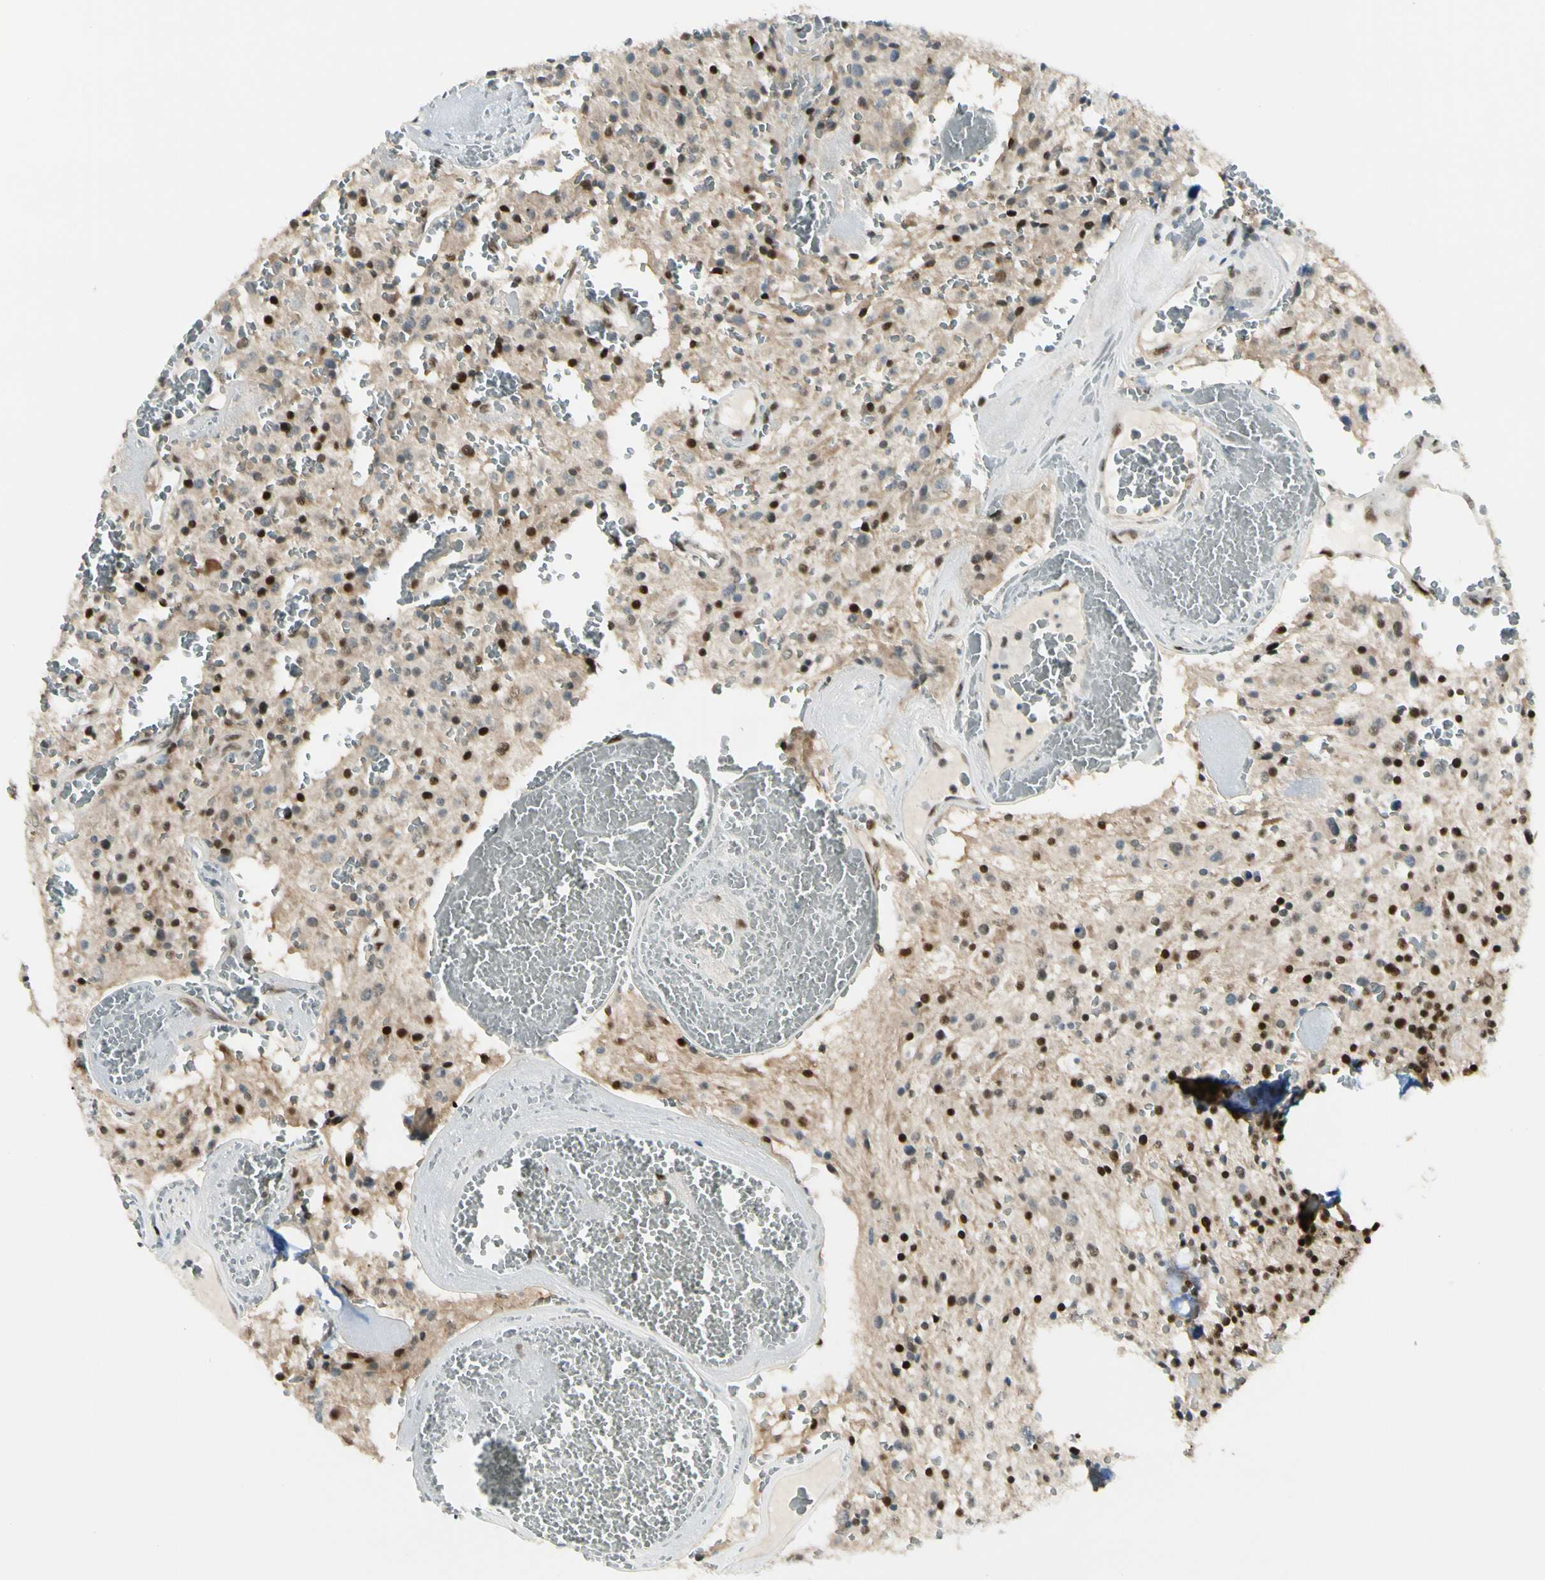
{"staining": {"intensity": "strong", "quantity": "25%-75%", "location": "nuclear"}, "tissue": "glioma", "cell_type": "Tumor cells", "image_type": "cancer", "snomed": [{"axis": "morphology", "description": "Glioma, malignant, Low grade"}, {"axis": "topography", "description": "Brain"}], "caption": "Human malignant low-grade glioma stained with a protein marker demonstrates strong staining in tumor cells.", "gene": "ATXN1", "patient": {"sex": "male", "age": 58}}